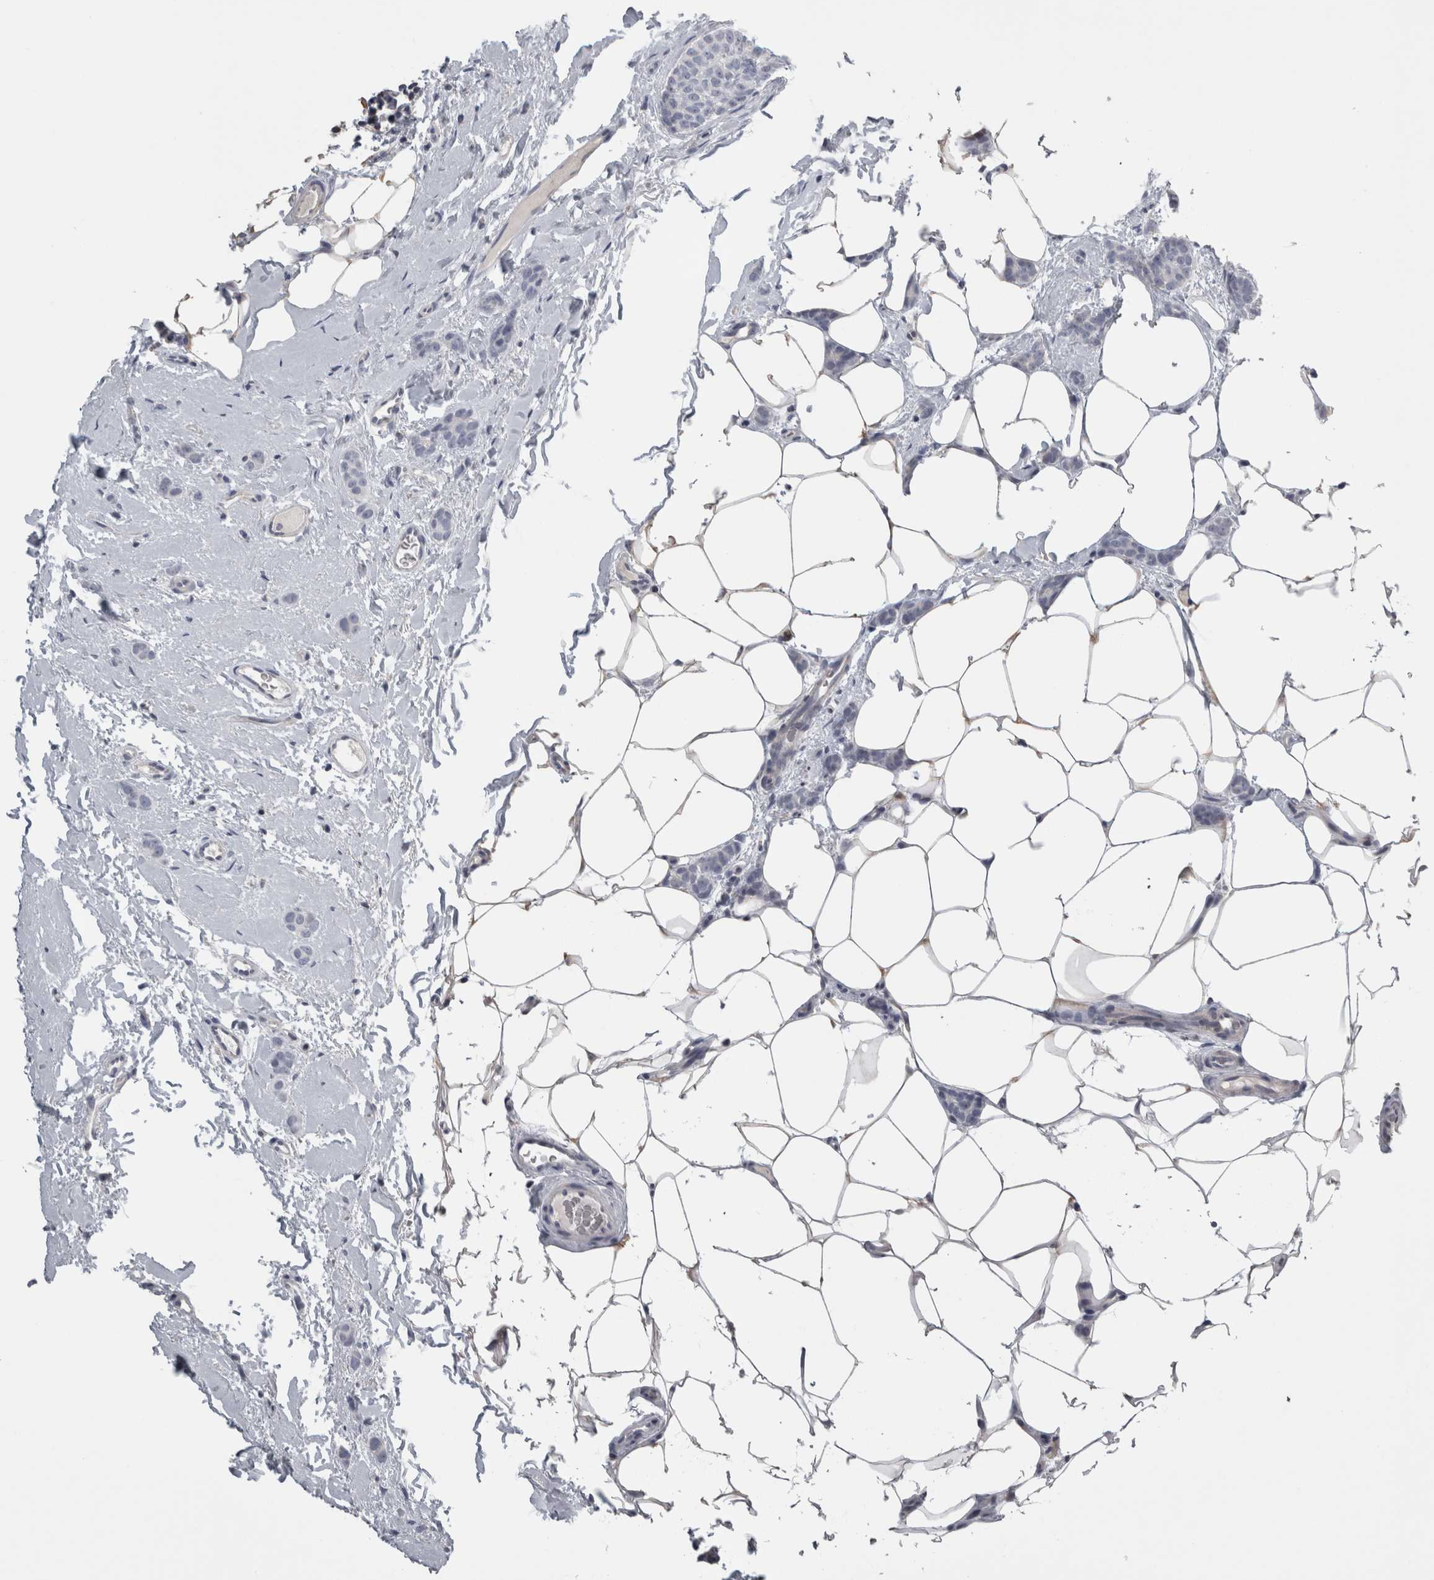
{"staining": {"intensity": "negative", "quantity": "none", "location": "none"}, "tissue": "breast cancer", "cell_type": "Tumor cells", "image_type": "cancer", "snomed": [{"axis": "morphology", "description": "Lobular carcinoma"}, {"axis": "topography", "description": "Skin"}, {"axis": "topography", "description": "Breast"}], "caption": "High magnification brightfield microscopy of breast lobular carcinoma stained with DAB (brown) and counterstained with hematoxylin (blue): tumor cells show no significant positivity. (DAB immunohistochemistry (IHC), high magnification).", "gene": "TCAP", "patient": {"sex": "female", "age": 46}}